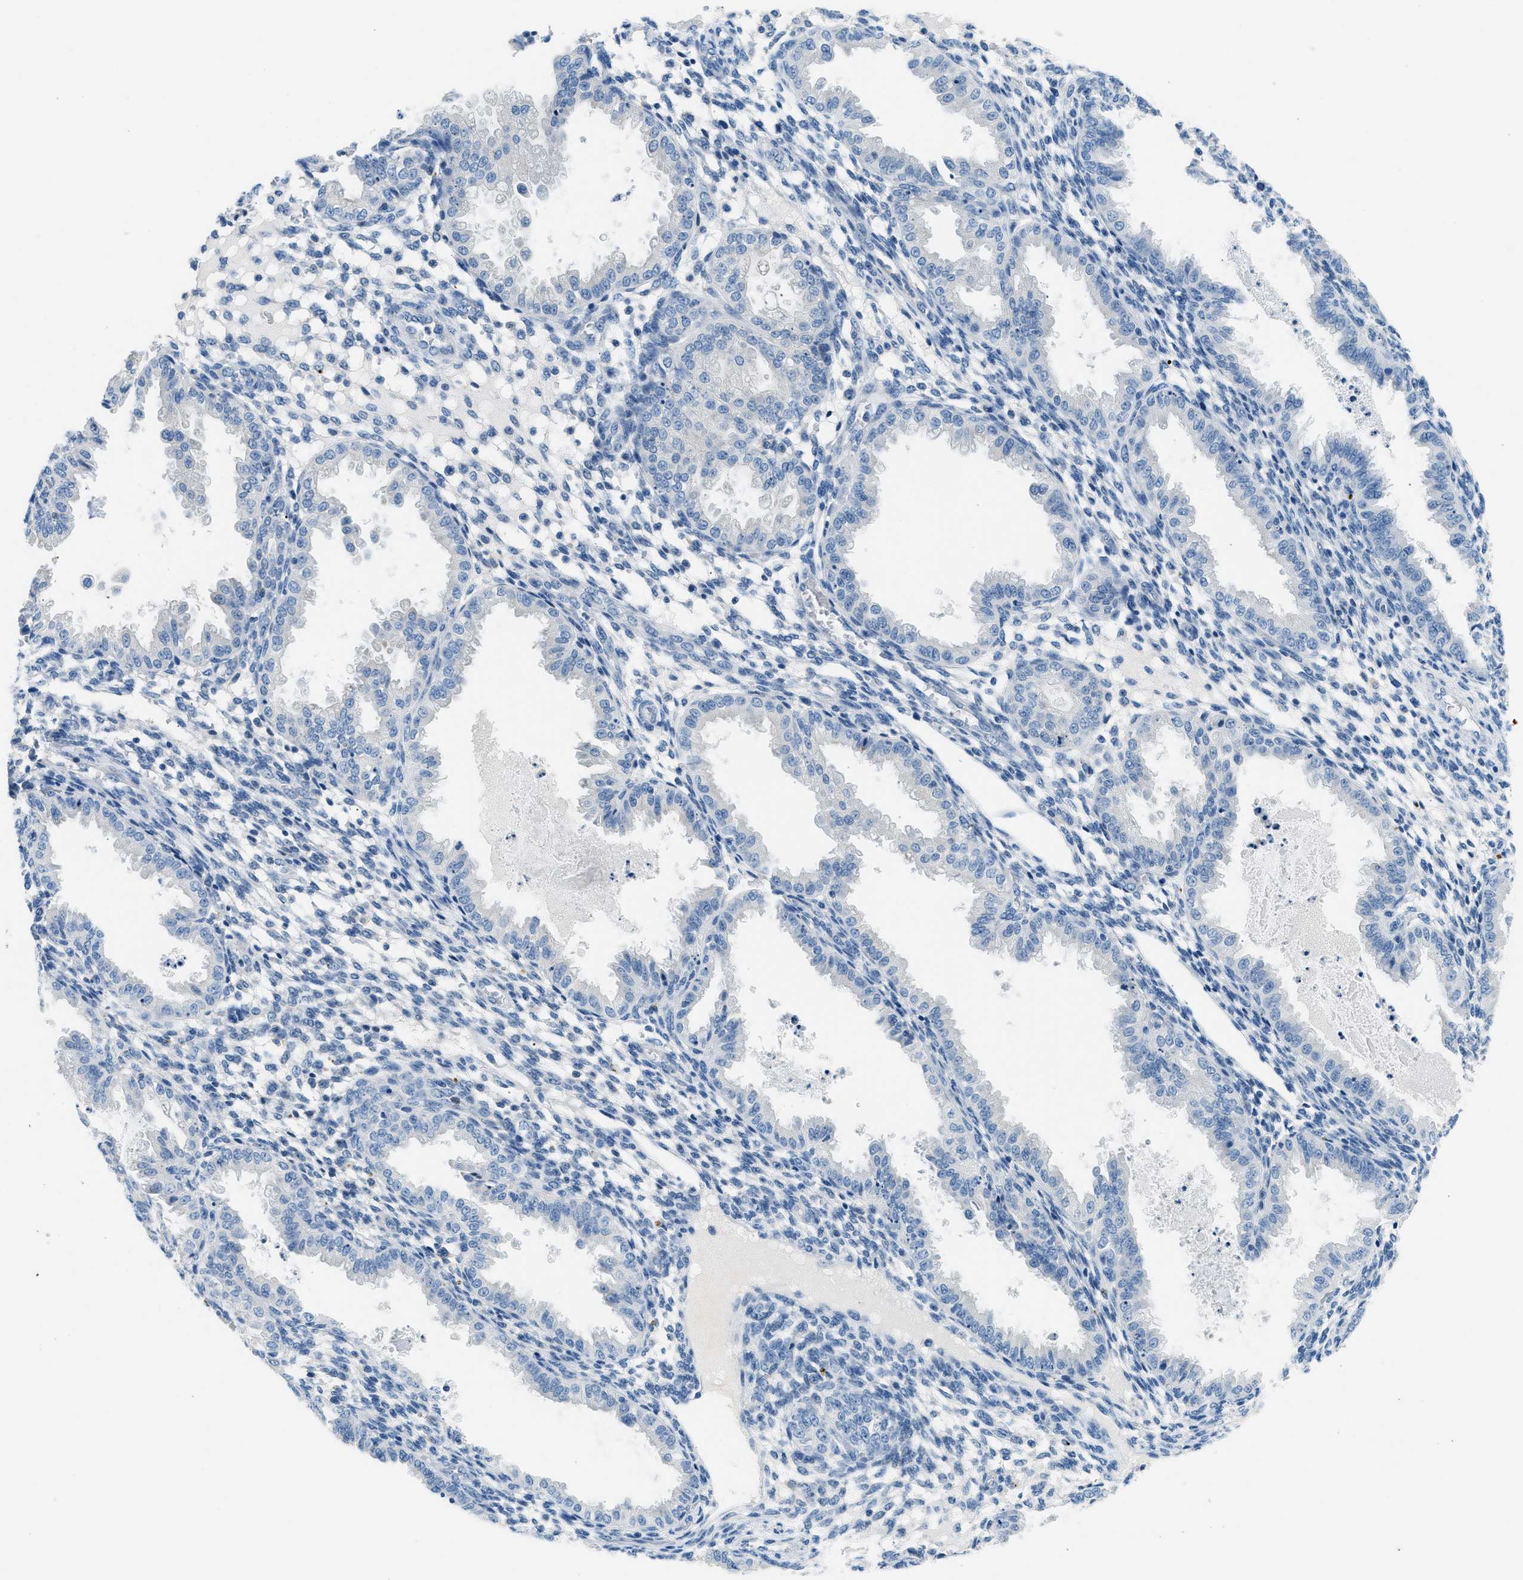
{"staining": {"intensity": "negative", "quantity": "none", "location": "none"}, "tissue": "endometrium", "cell_type": "Cells in endometrial stroma", "image_type": "normal", "snomed": [{"axis": "morphology", "description": "Normal tissue, NOS"}, {"axis": "topography", "description": "Endometrium"}], "caption": "Immunohistochemical staining of benign human endometrium reveals no significant expression in cells in endometrial stroma.", "gene": "CLDN18", "patient": {"sex": "female", "age": 33}}